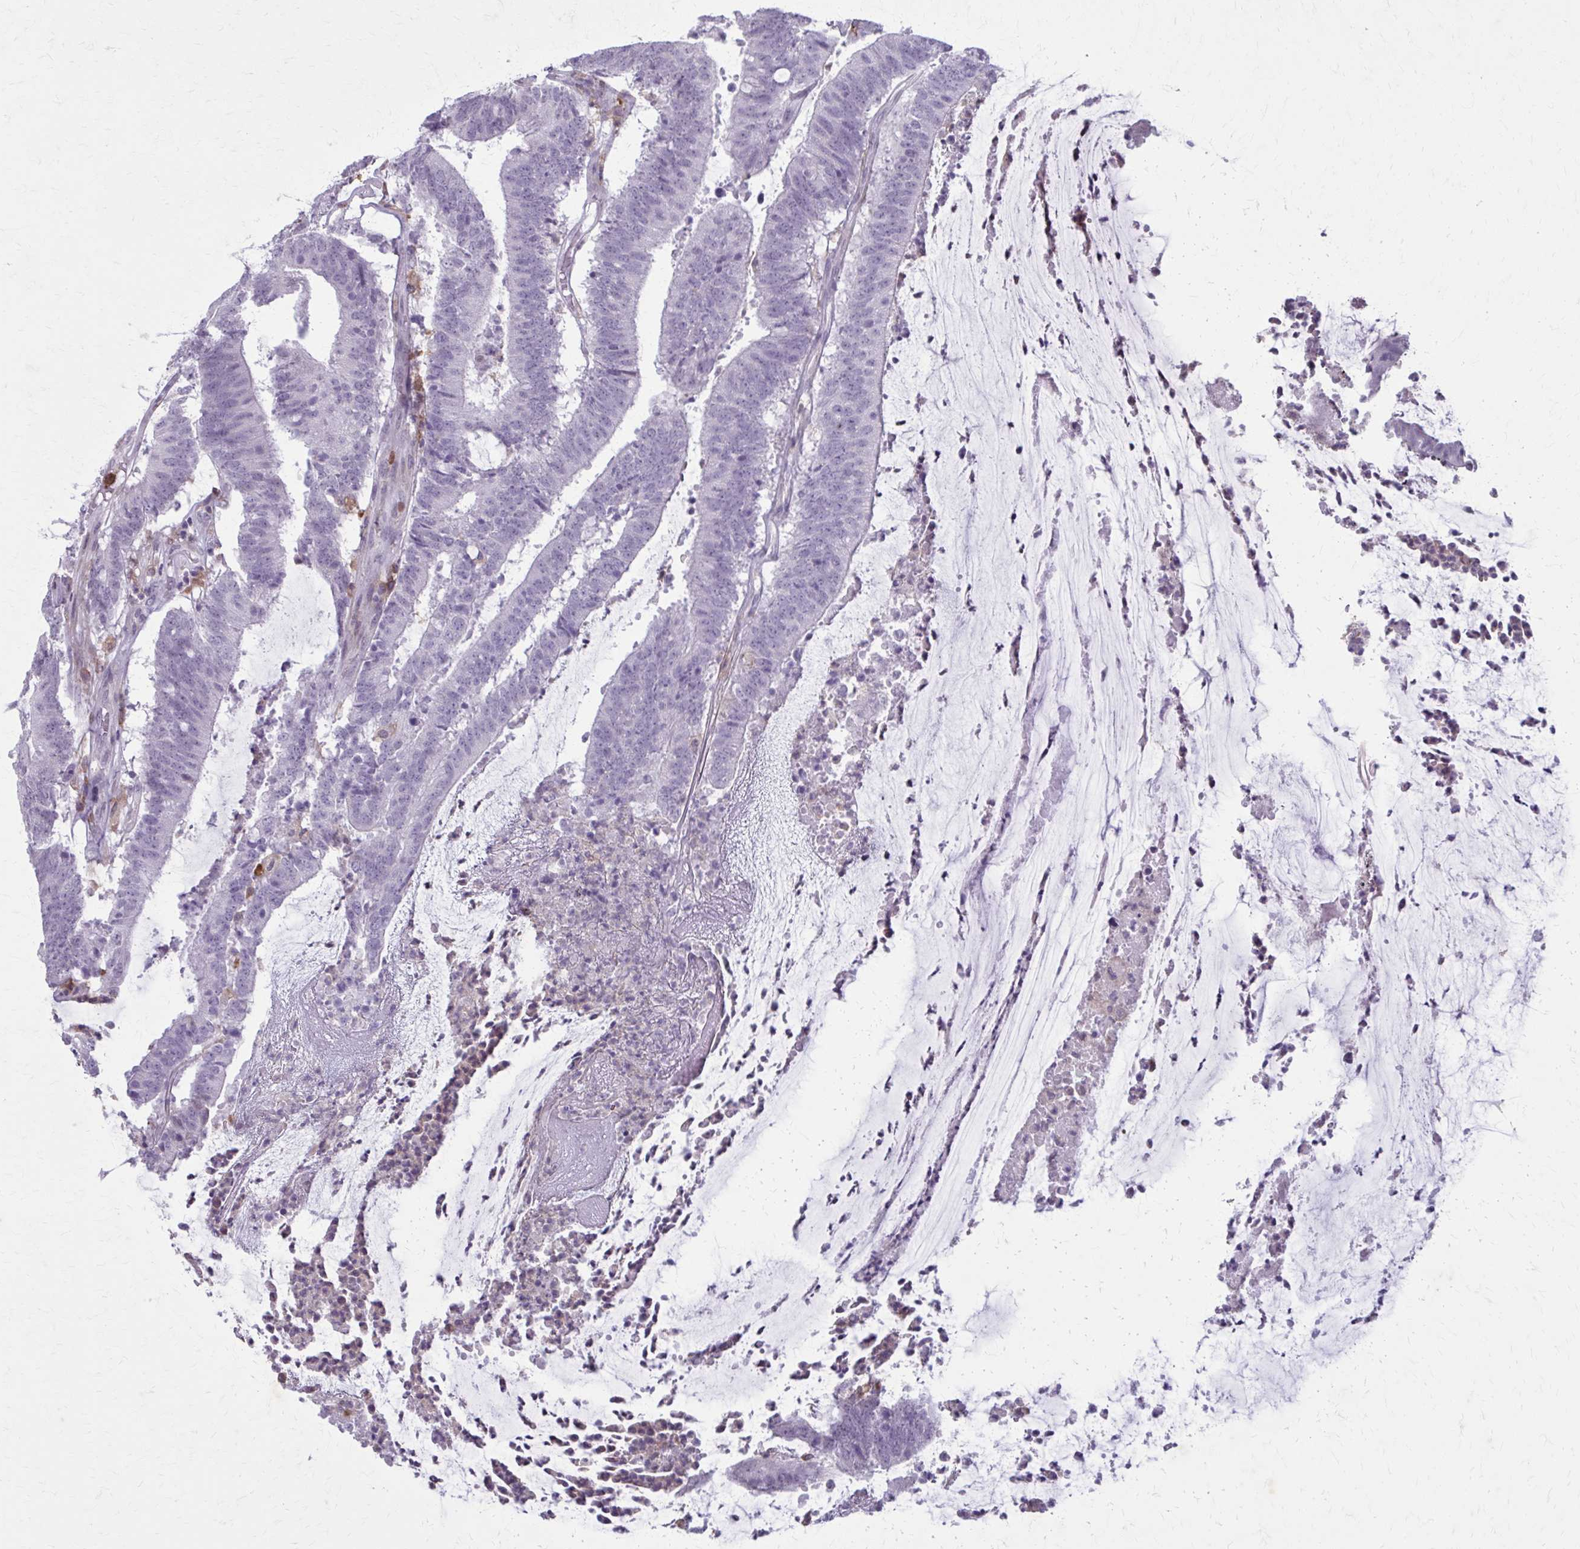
{"staining": {"intensity": "negative", "quantity": "none", "location": "none"}, "tissue": "colorectal cancer", "cell_type": "Tumor cells", "image_type": "cancer", "snomed": [{"axis": "morphology", "description": "Adenocarcinoma, NOS"}, {"axis": "topography", "description": "Colon"}], "caption": "High power microscopy micrograph of an immunohistochemistry photomicrograph of colorectal cancer (adenocarcinoma), revealing no significant positivity in tumor cells.", "gene": "CARD9", "patient": {"sex": "female", "age": 43}}